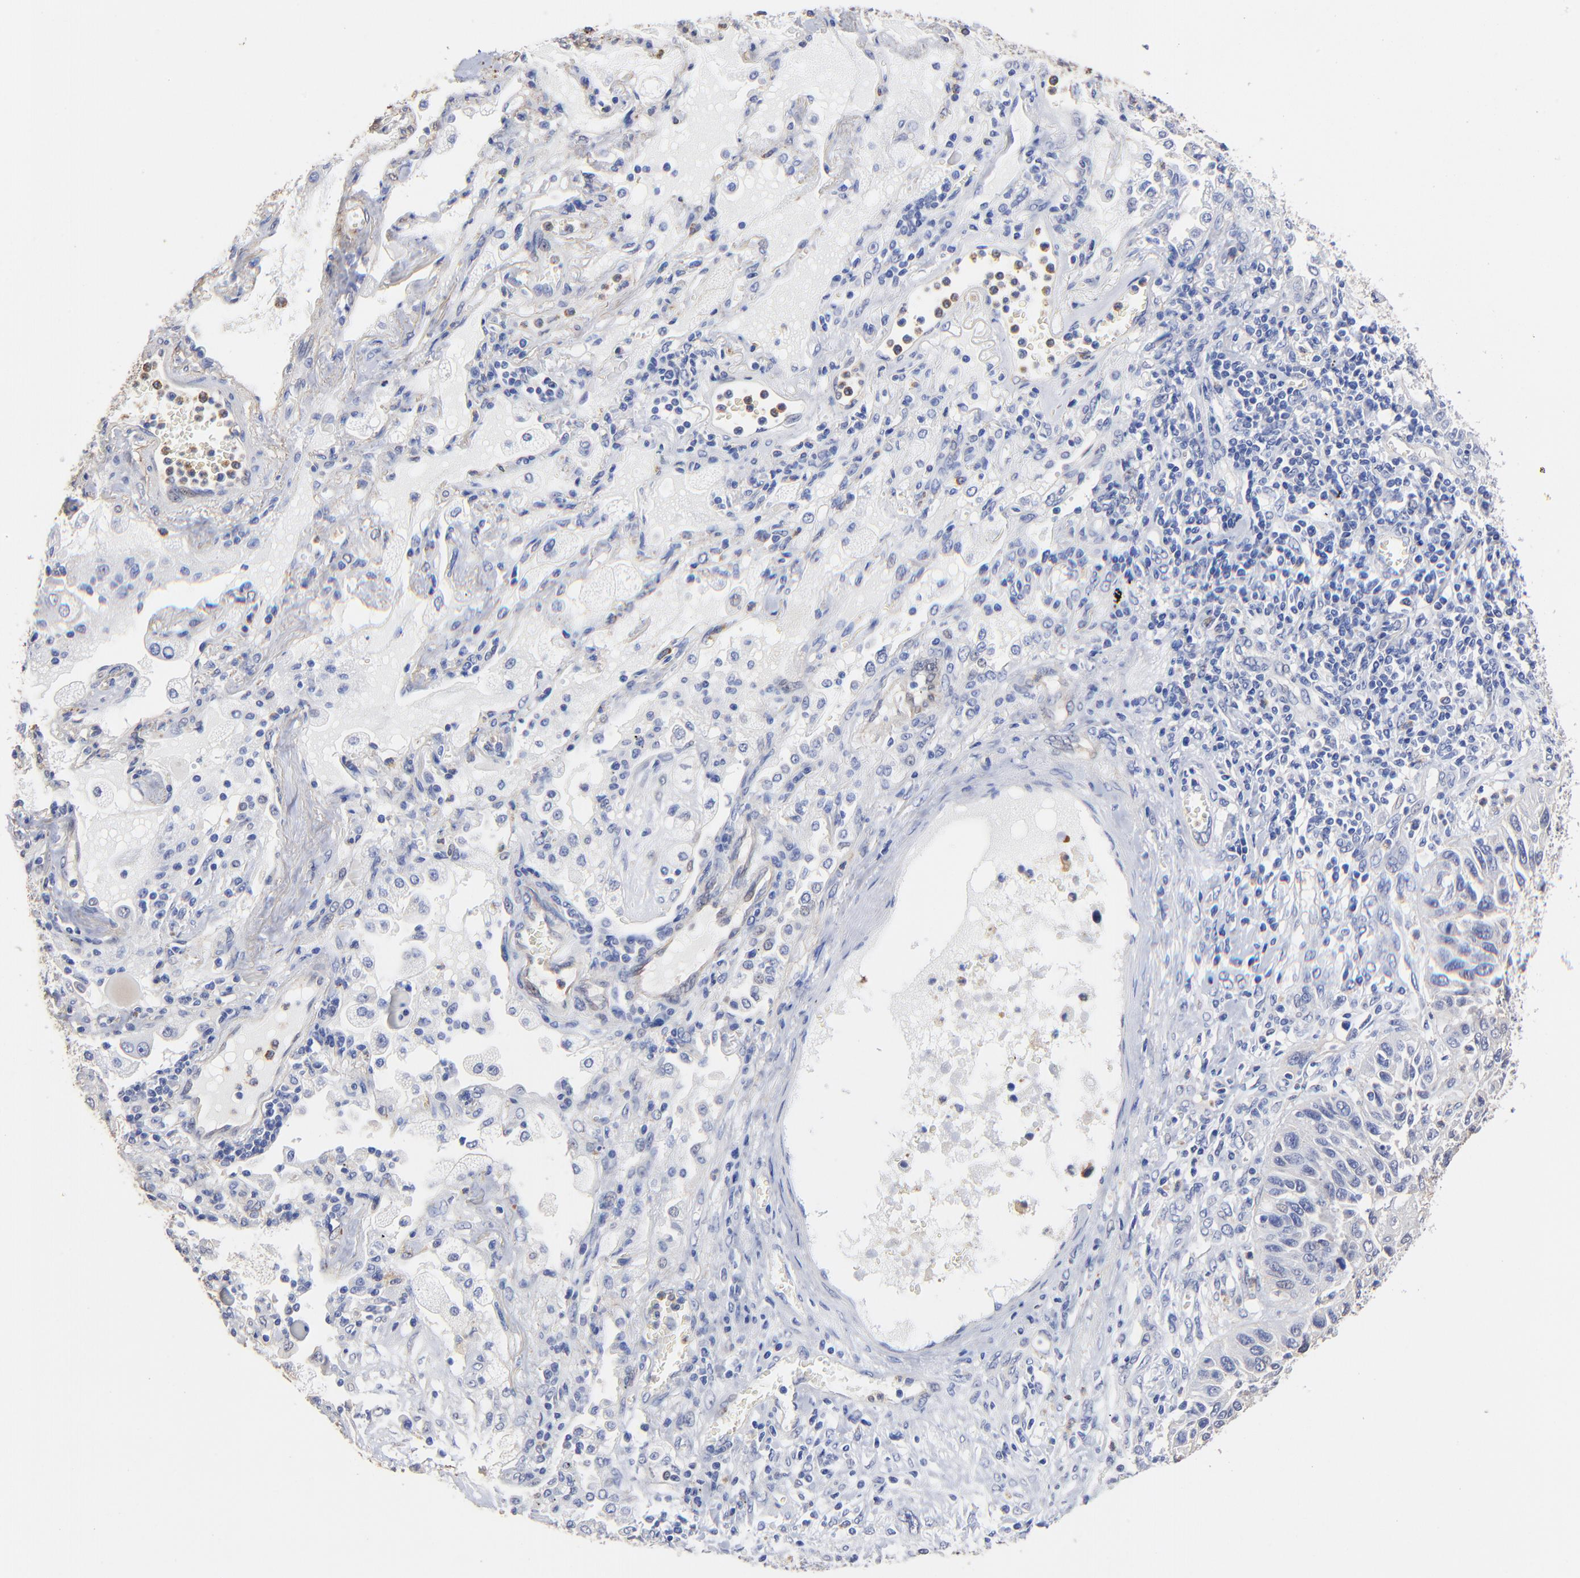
{"staining": {"intensity": "negative", "quantity": "none", "location": "none"}, "tissue": "lung cancer", "cell_type": "Tumor cells", "image_type": "cancer", "snomed": [{"axis": "morphology", "description": "Squamous cell carcinoma, NOS"}, {"axis": "topography", "description": "Lung"}], "caption": "Photomicrograph shows no significant protein staining in tumor cells of squamous cell carcinoma (lung).", "gene": "TAGLN2", "patient": {"sex": "female", "age": 76}}